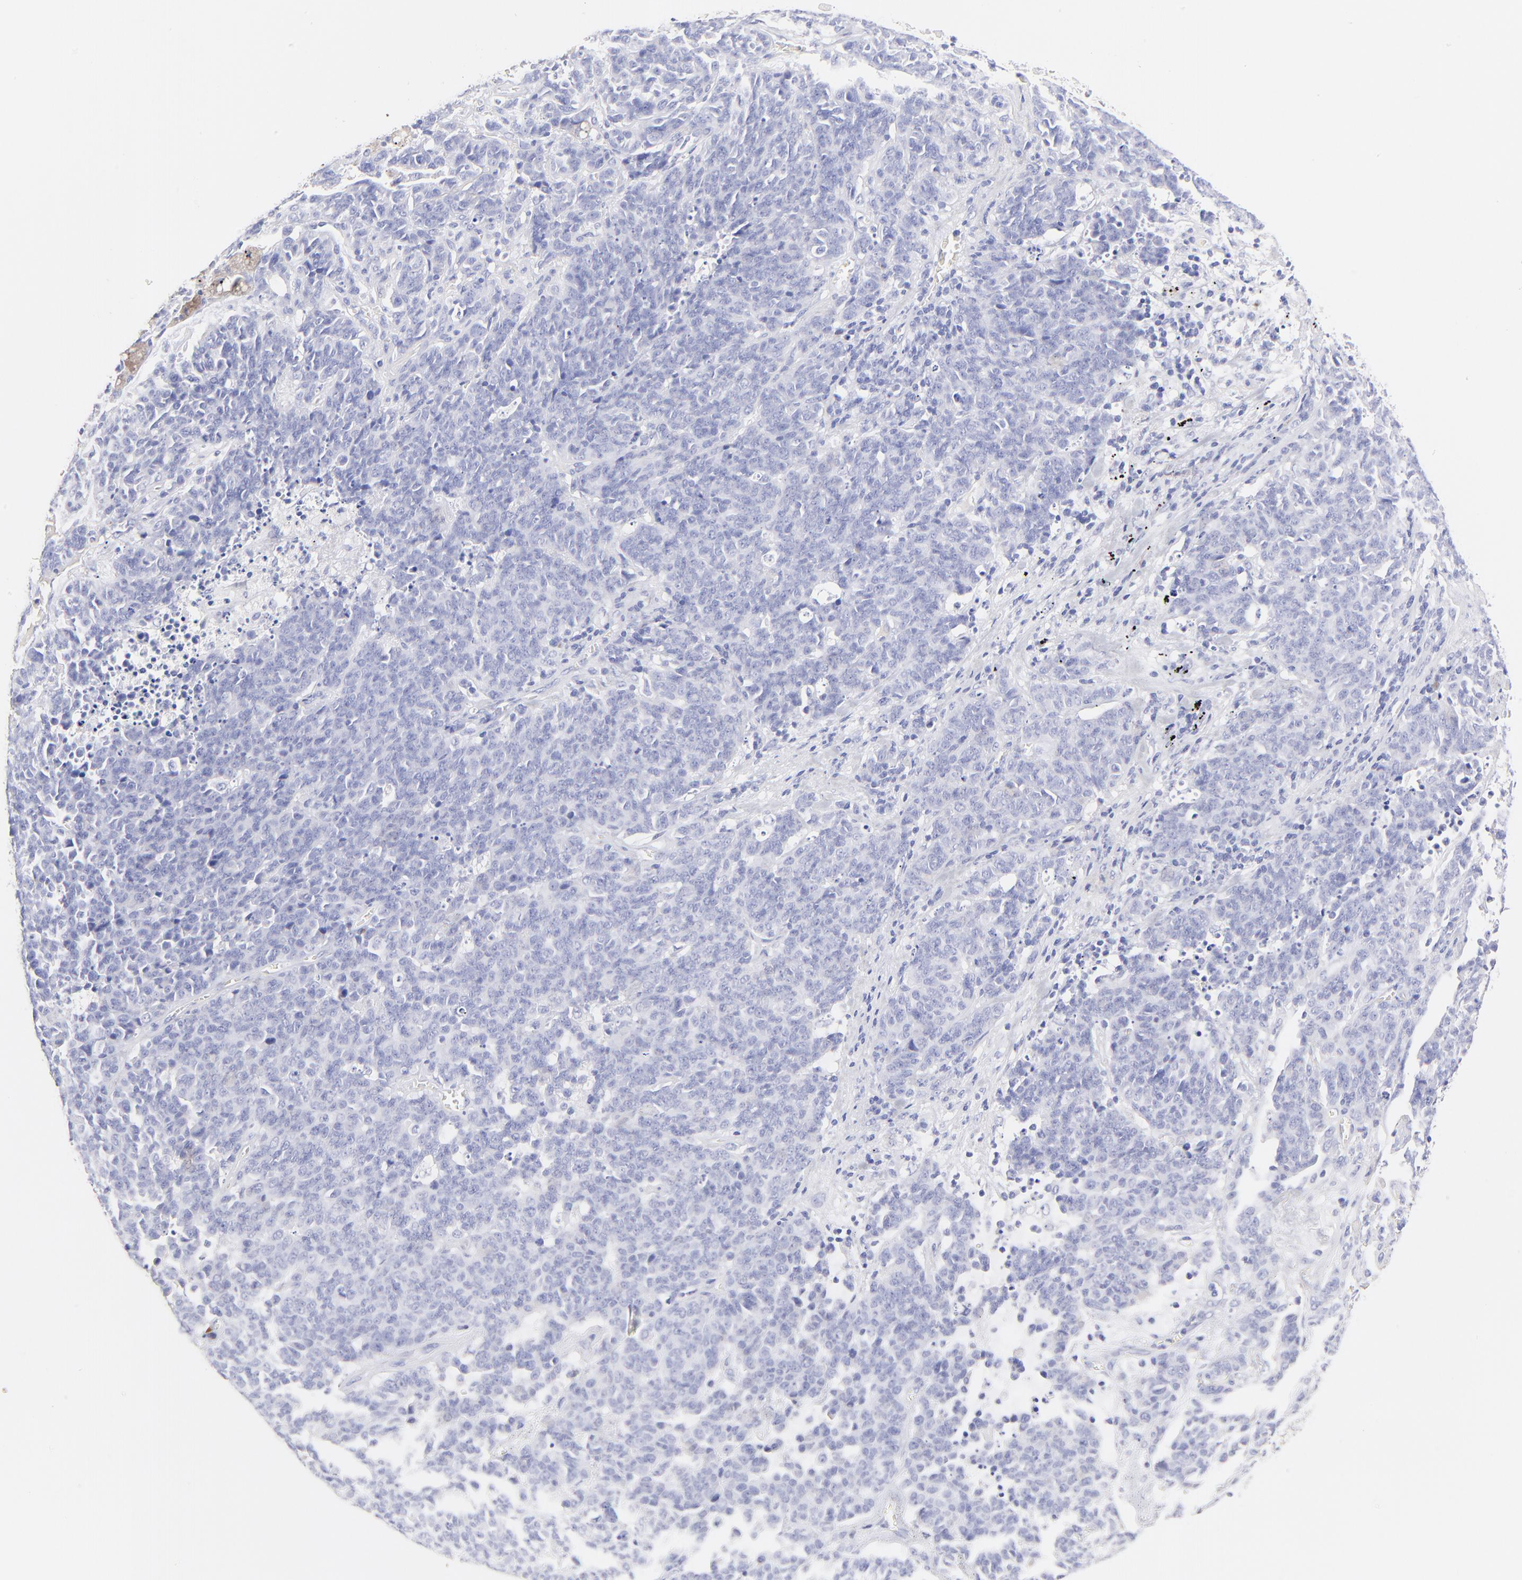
{"staining": {"intensity": "negative", "quantity": "none", "location": "none"}, "tissue": "lung cancer", "cell_type": "Tumor cells", "image_type": "cancer", "snomed": [{"axis": "morphology", "description": "Neoplasm, malignant, NOS"}, {"axis": "topography", "description": "Lung"}], "caption": "An immunohistochemistry histopathology image of lung cancer is shown. There is no staining in tumor cells of lung cancer.", "gene": "ASB9", "patient": {"sex": "female", "age": 58}}